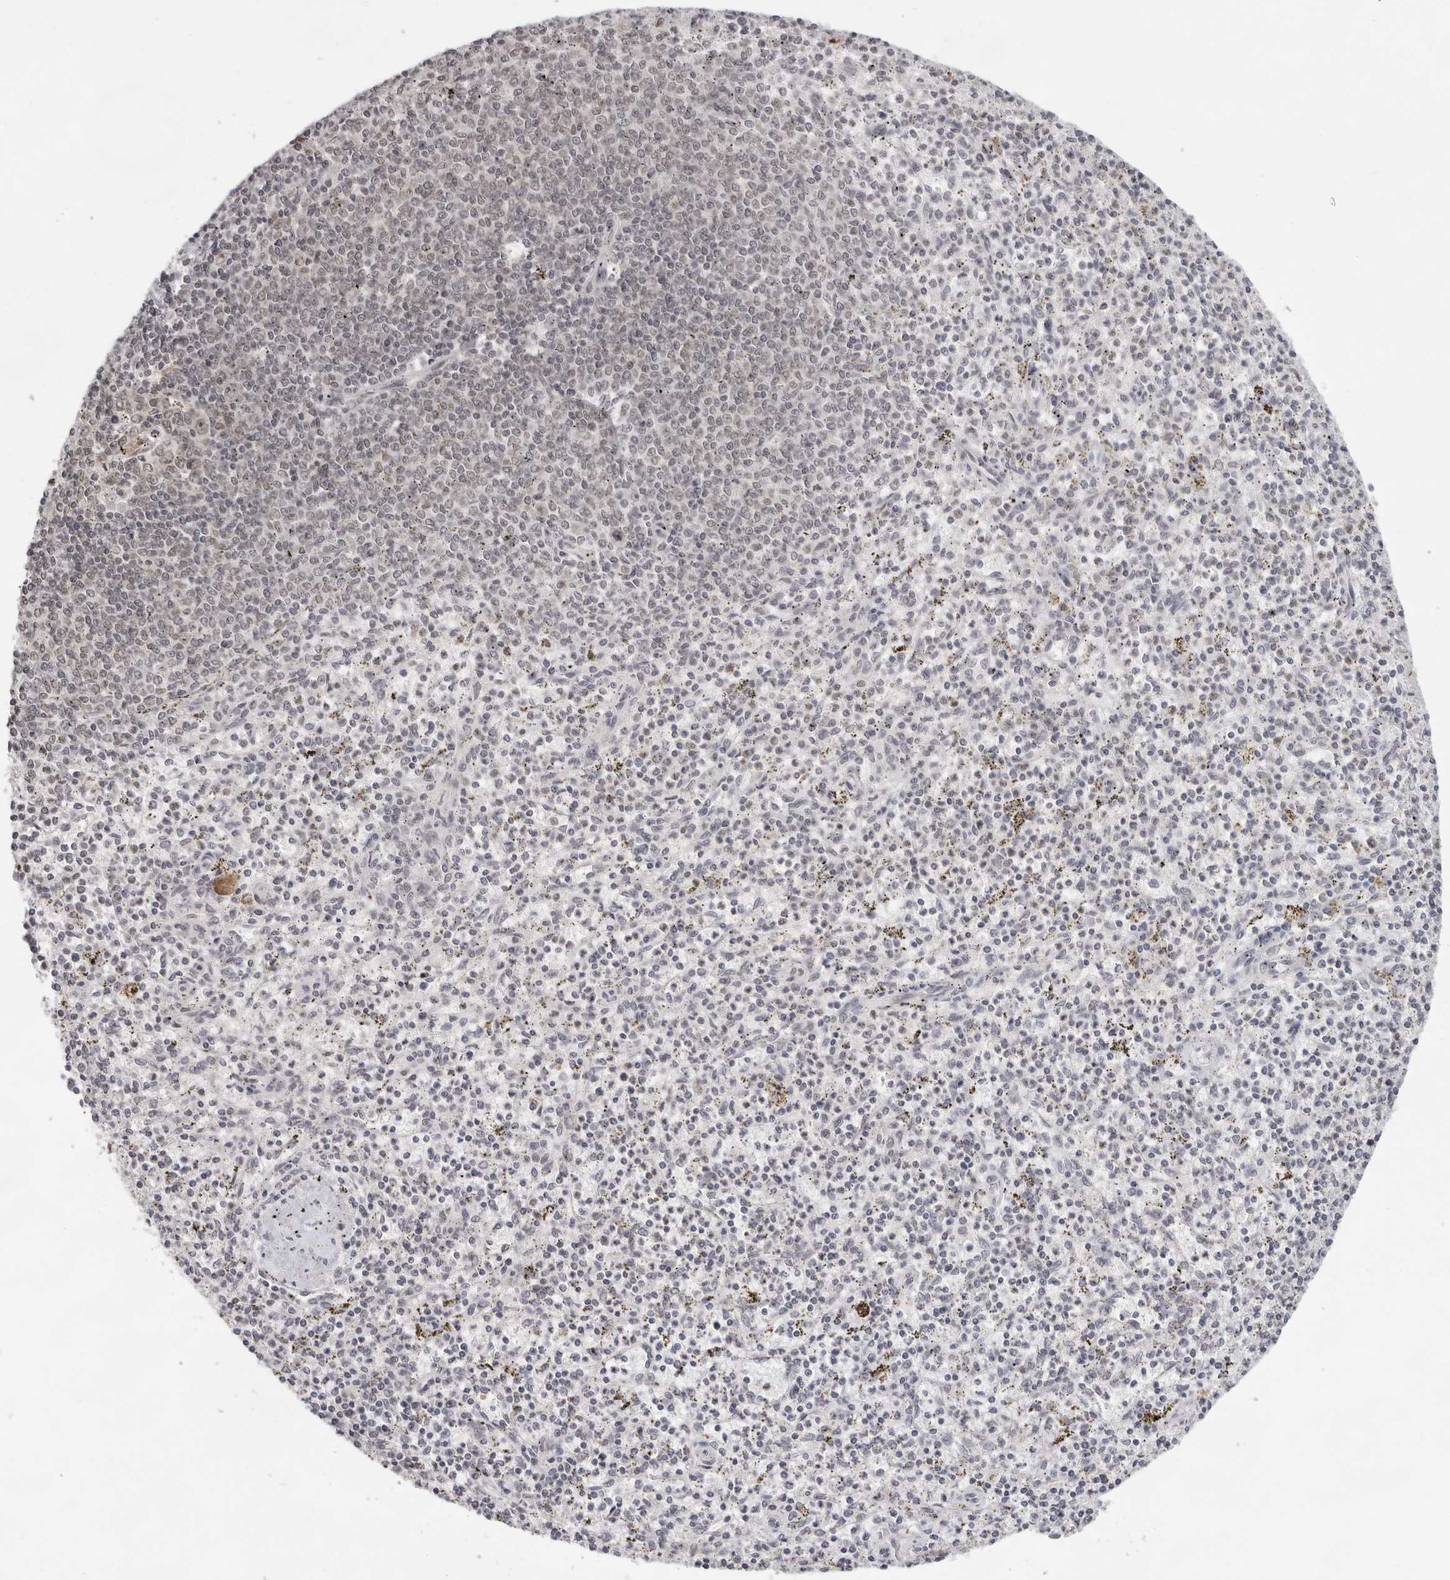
{"staining": {"intensity": "weak", "quantity": "<25%", "location": "nuclear"}, "tissue": "spleen", "cell_type": "Cells in red pulp", "image_type": "normal", "snomed": [{"axis": "morphology", "description": "Normal tissue, NOS"}, {"axis": "topography", "description": "Spleen"}], "caption": "High power microscopy image of an immunohistochemistry image of normal spleen, revealing no significant expression in cells in red pulp.", "gene": "EXOSC10", "patient": {"sex": "male", "age": 72}}